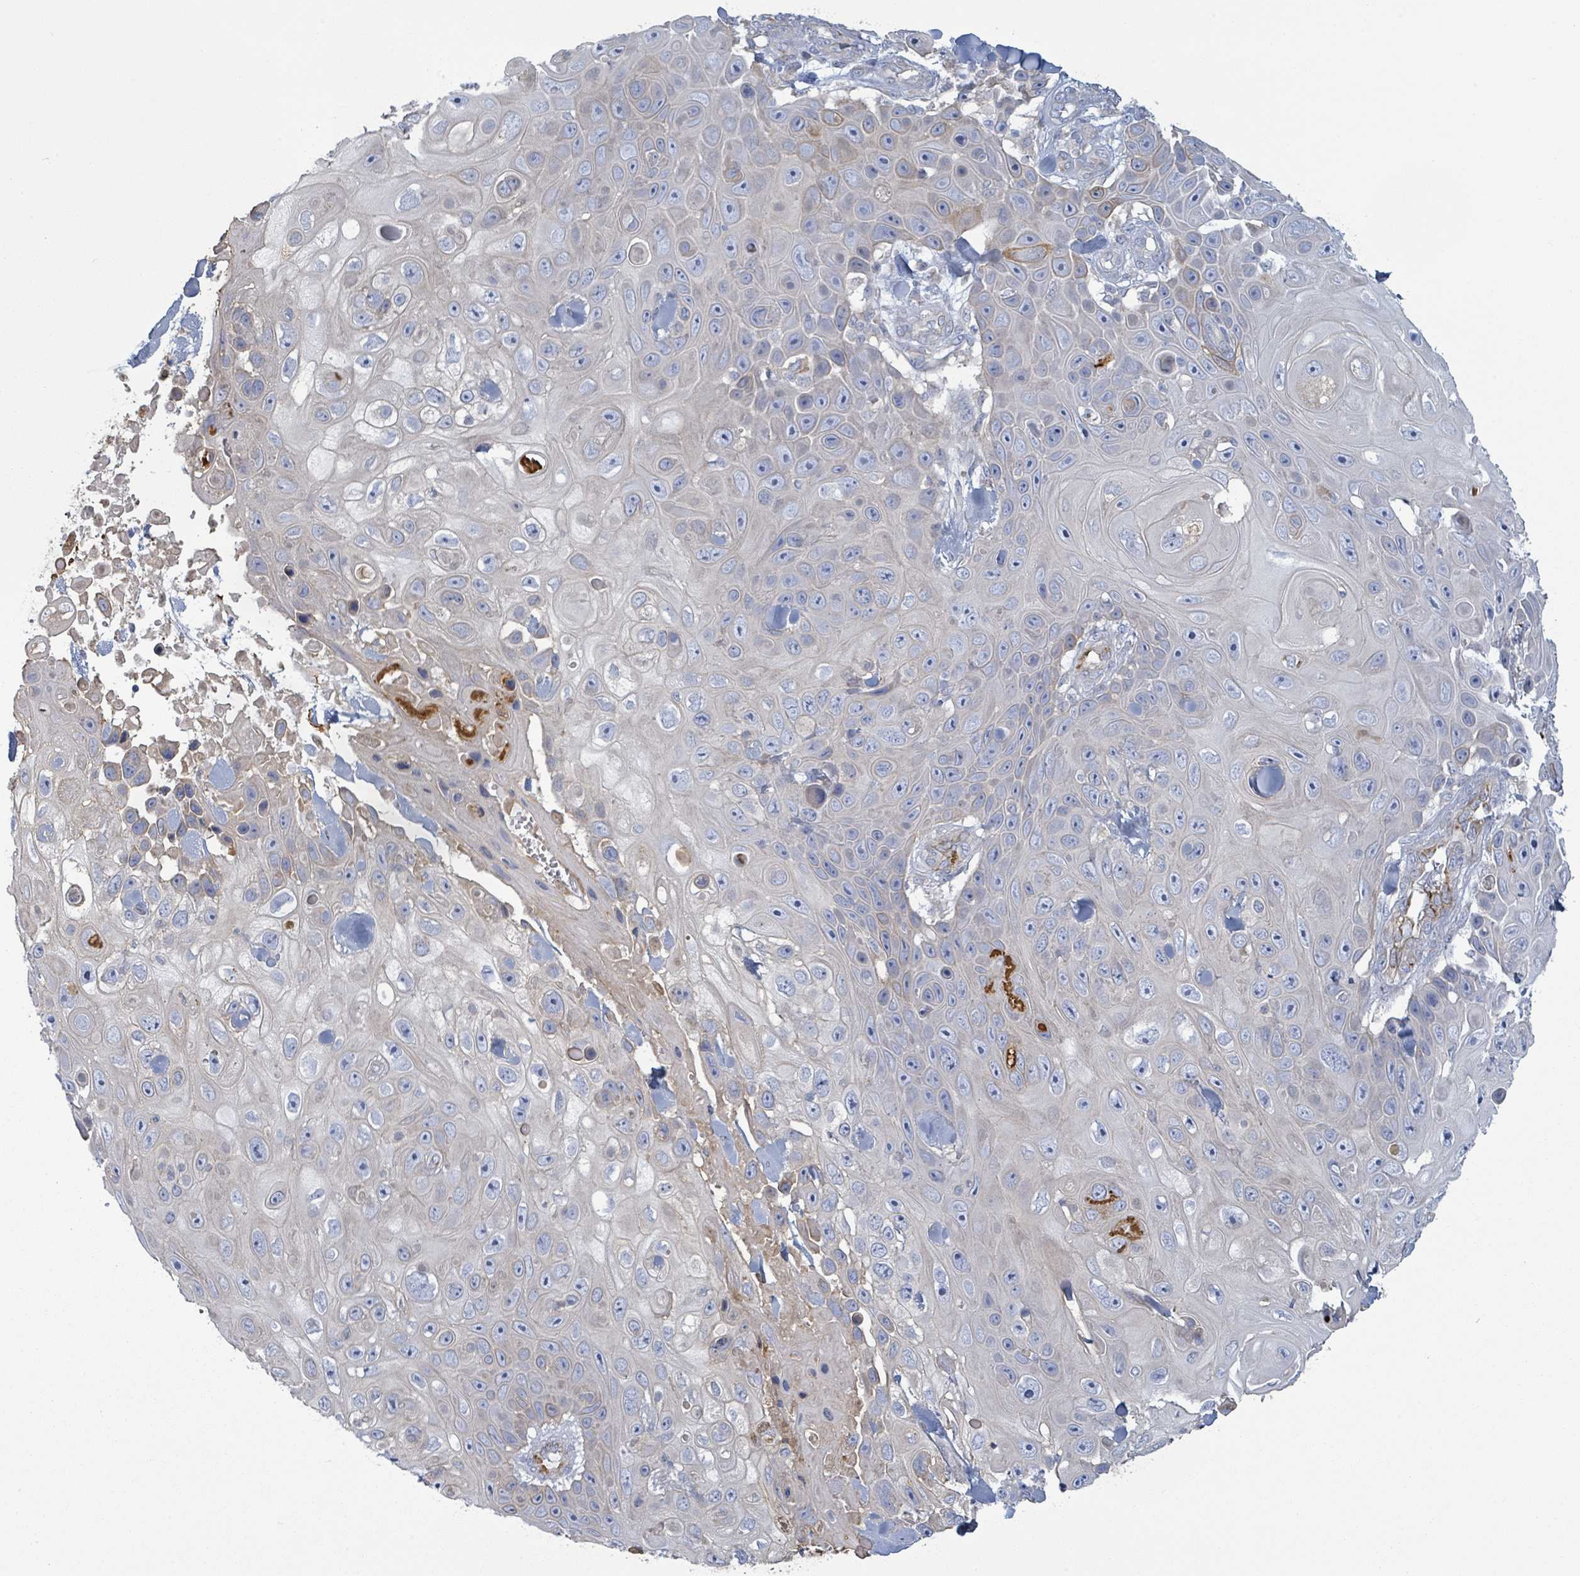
{"staining": {"intensity": "negative", "quantity": "none", "location": "none"}, "tissue": "skin cancer", "cell_type": "Tumor cells", "image_type": "cancer", "snomed": [{"axis": "morphology", "description": "Squamous cell carcinoma, NOS"}, {"axis": "topography", "description": "Skin"}], "caption": "Tumor cells show no significant protein staining in squamous cell carcinoma (skin). (Immunohistochemistry (ihc), brightfield microscopy, high magnification).", "gene": "COL13A1", "patient": {"sex": "male", "age": 82}}